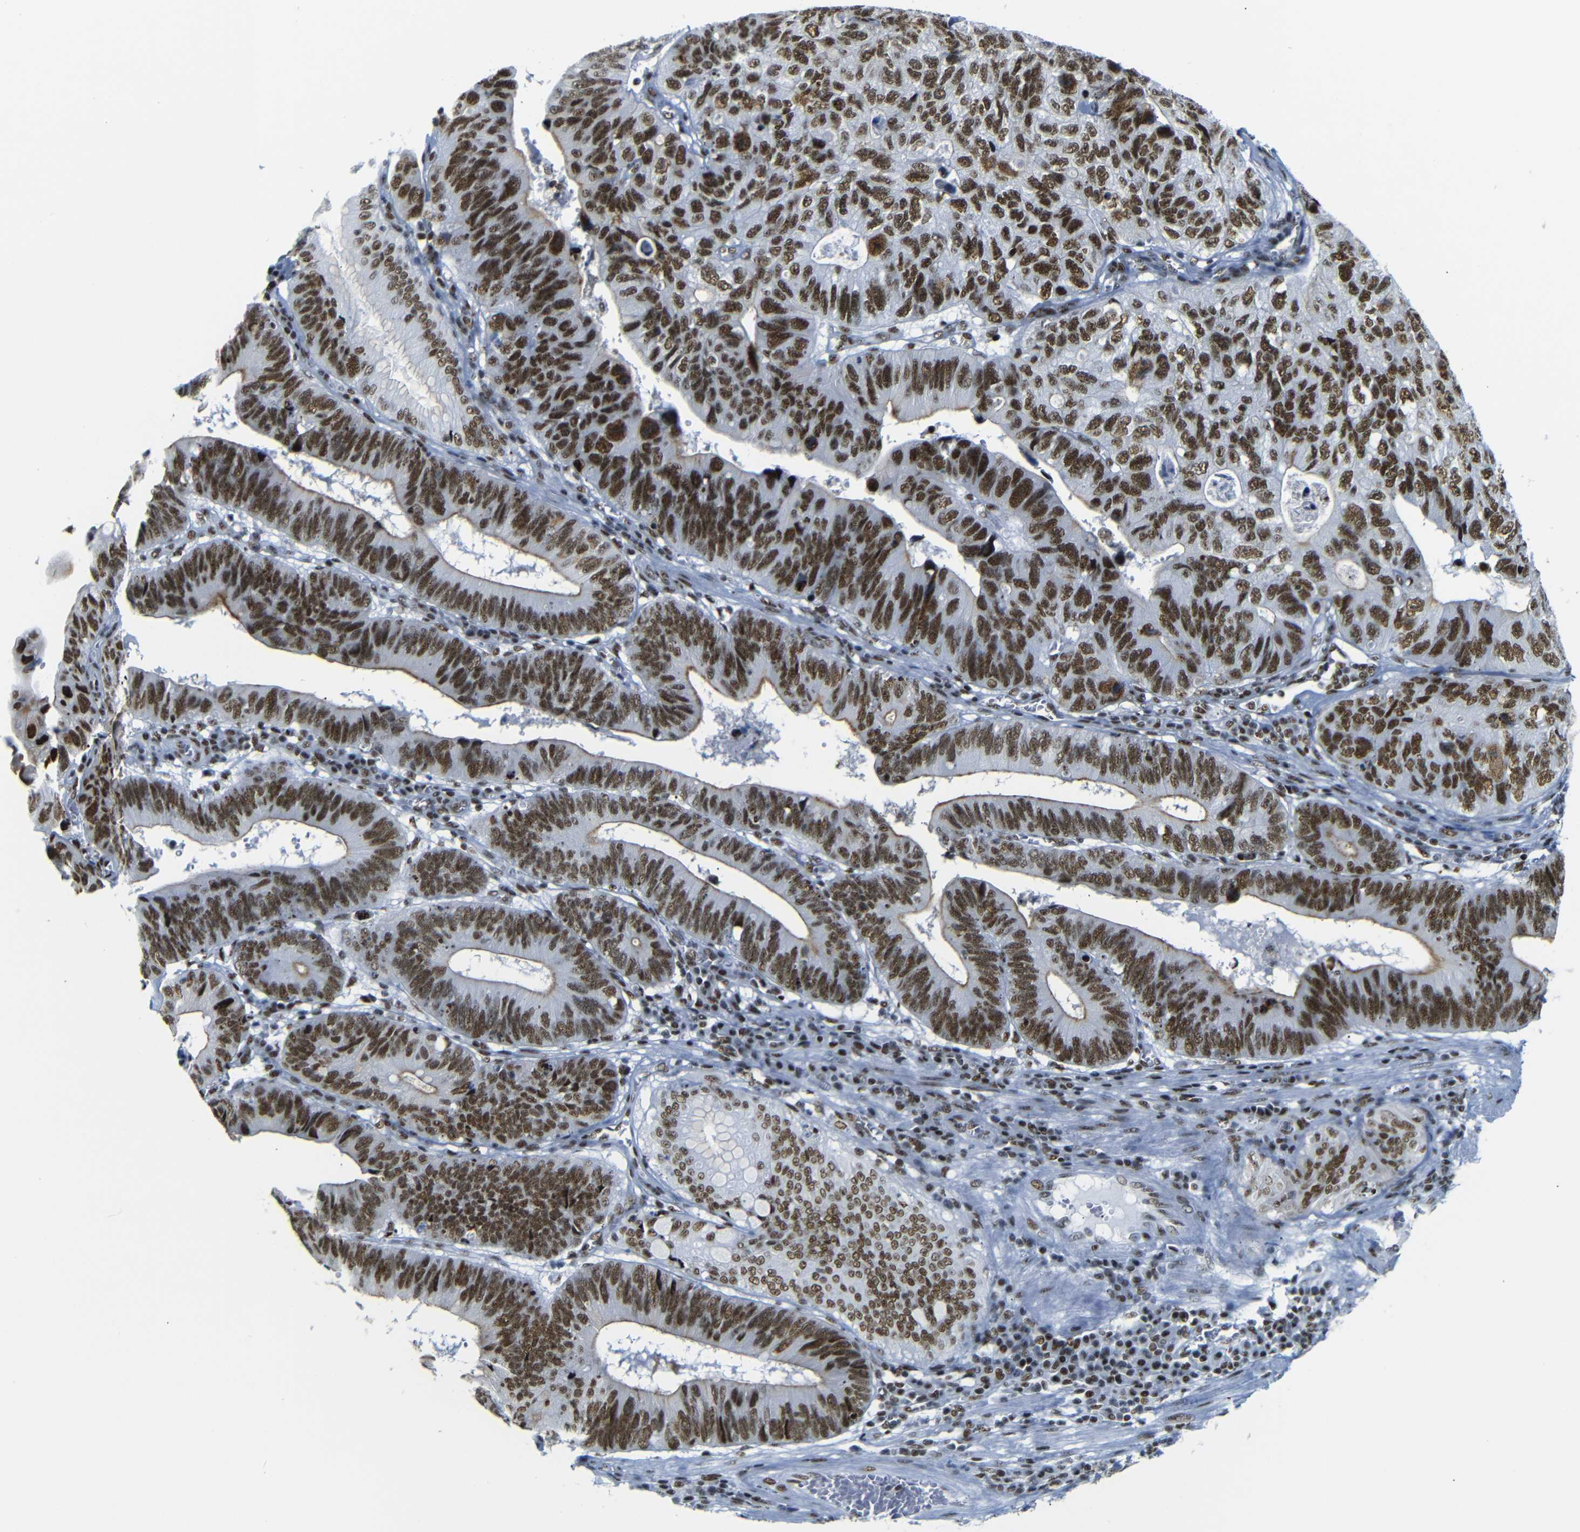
{"staining": {"intensity": "strong", "quantity": ">75%", "location": "nuclear"}, "tissue": "stomach cancer", "cell_type": "Tumor cells", "image_type": "cancer", "snomed": [{"axis": "morphology", "description": "Adenocarcinoma, NOS"}, {"axis": "topography", "description": "Stomach"}], "caption": "Adenocarcinoma (stomach) tissue shows strong nuclear positivity in approximately >75% of tumor cells", "gene": "TRA2B", "patient": {"sex": "male", "age": 59}}